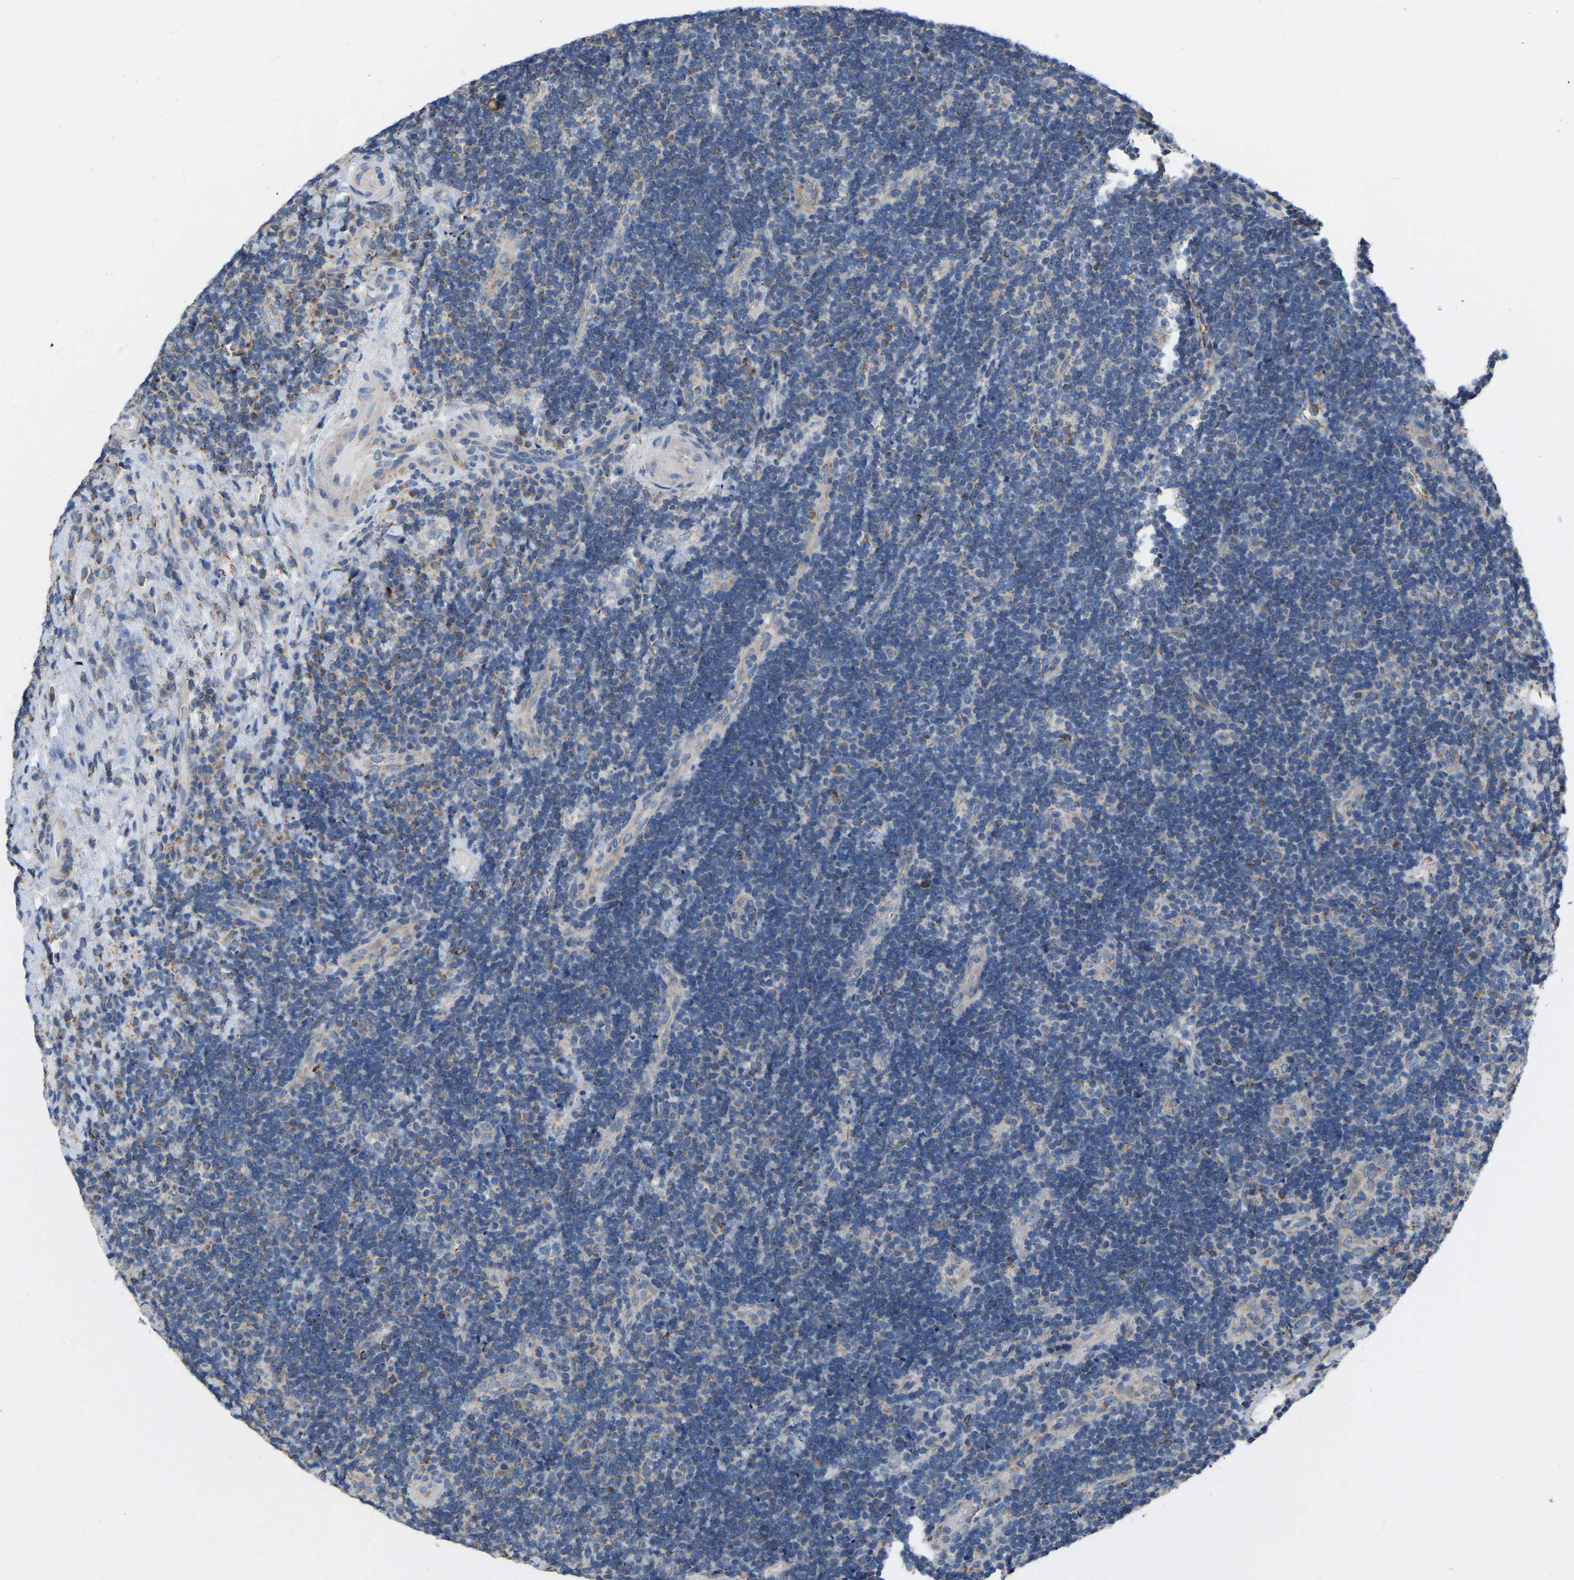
{"staining": {"intensity": "negative", "quantity": "none", "location": "none"}, "tissue": "lymphoma", "cell_type": "Tumor cells", "image_type": "cancer", "snomed": [{"axis": "morphology", "description": "Malignant lymphoma, non-Hodgkin's type, High grade"}, {"axis": "topography", "description": "Tonsil"}], "caption": "This is a image of IHC staining of lymphoma, which shows no positivity in tumor cells. Brightfield microscopy of IHC stained with DAB (3,3'-diaminobenzidine) (brown) and hematoxylin (blue), captured at high magnification.", "gene": "BCL10", "patient": {"sex": "female", "age": 36}}